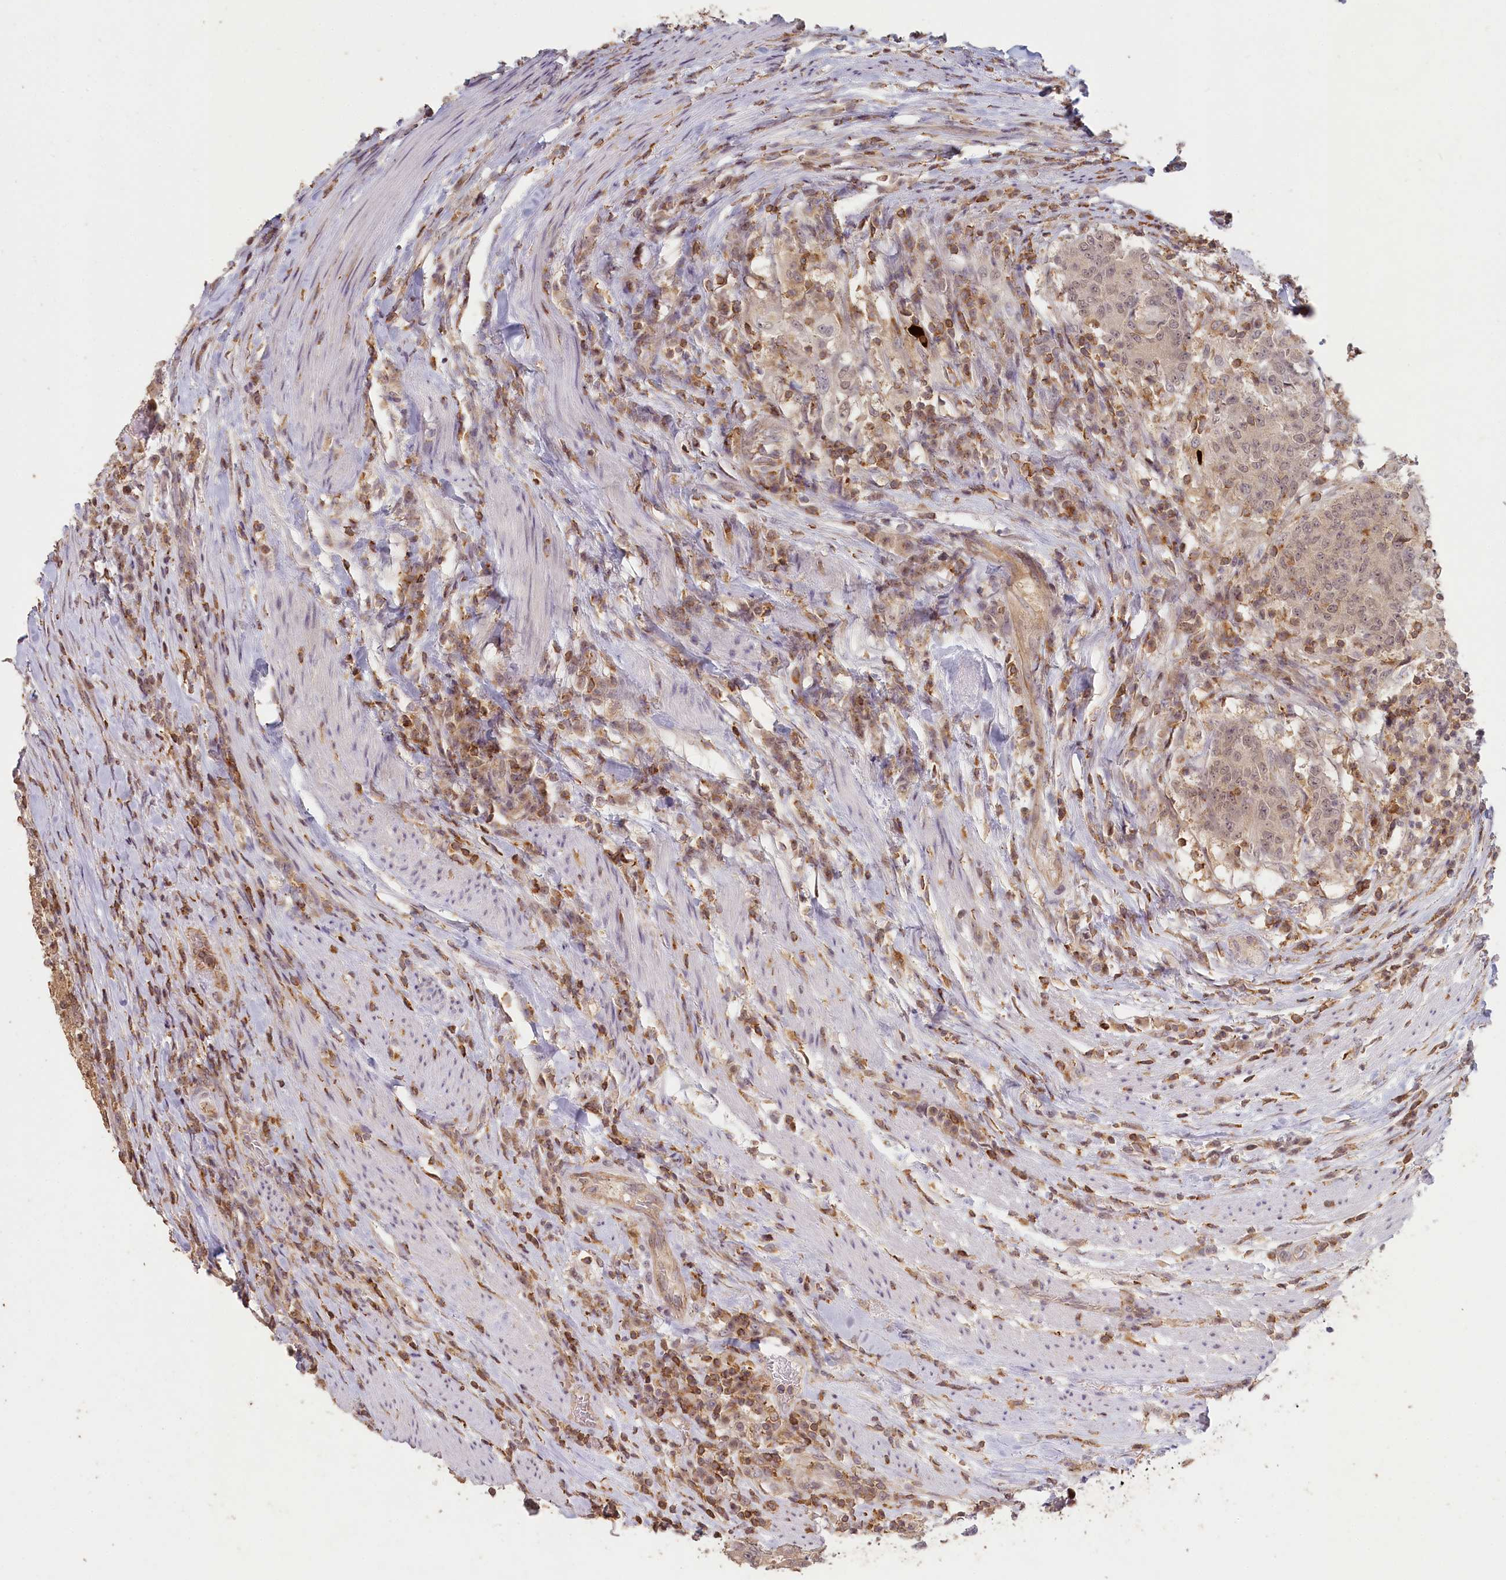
{"staining": {"intensity": "weak", "quantity": ">75%", "location": "cytoplasmic/membranous,nuclear"}, "tissue": "colorectal cancer", "cell_type": "Tumor cells", "image_type": "cancer", "snomed": [{"axis": "morphology", "description": "Adenocarcinoma, NOS"}, {"axis": "topography", "description": "Colon"}], "caption": "Brown immunohistochemical staining in colorectal adenocarcinoma exhibits weak cytoplasmic/membranous and nuclear positivity in approximately >75% of tumor cells.", "gene": "MADD", "patient": {"sex": "female", "age": 75}}